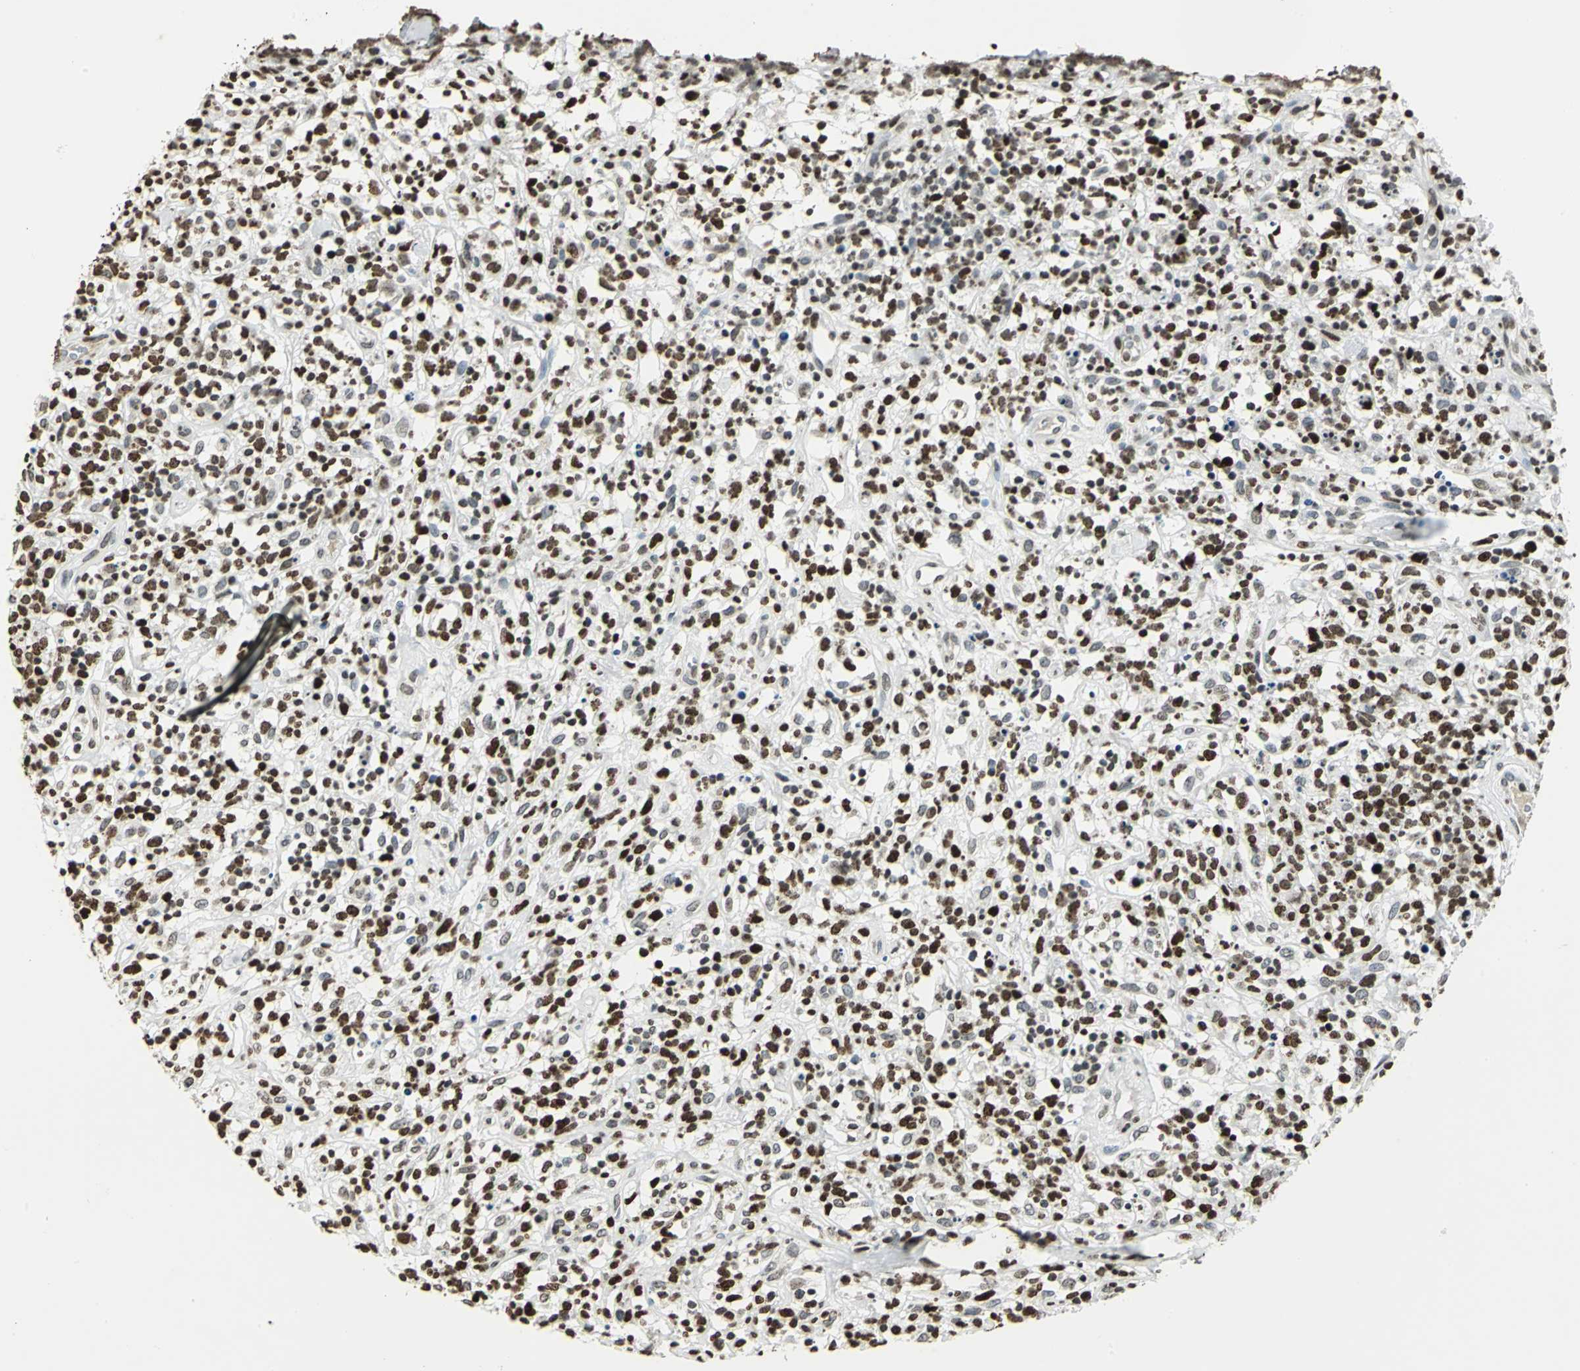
{"staining": {"intensity": "strong", "quantity": ">75%", "location": "nuclear"}, "tissue": "lymphoma", "cell_type": "Tumor cells", "image_type": "cancer", "snomed": [{"axis": "morphology", "description": "Malignant lymphoma, non-Hodgkin's type, High grade"}, {"axis": "topography", "description": "Lymph node"}], "caption": "Protein positivity by IHC exhibits strong nuclear staining in about >75% of tumor cells in high-grade malignant lymphoma, non-Hodgkin's type.", "gene": "MCM4", "patient": {"sex": "female", "age": 73}}